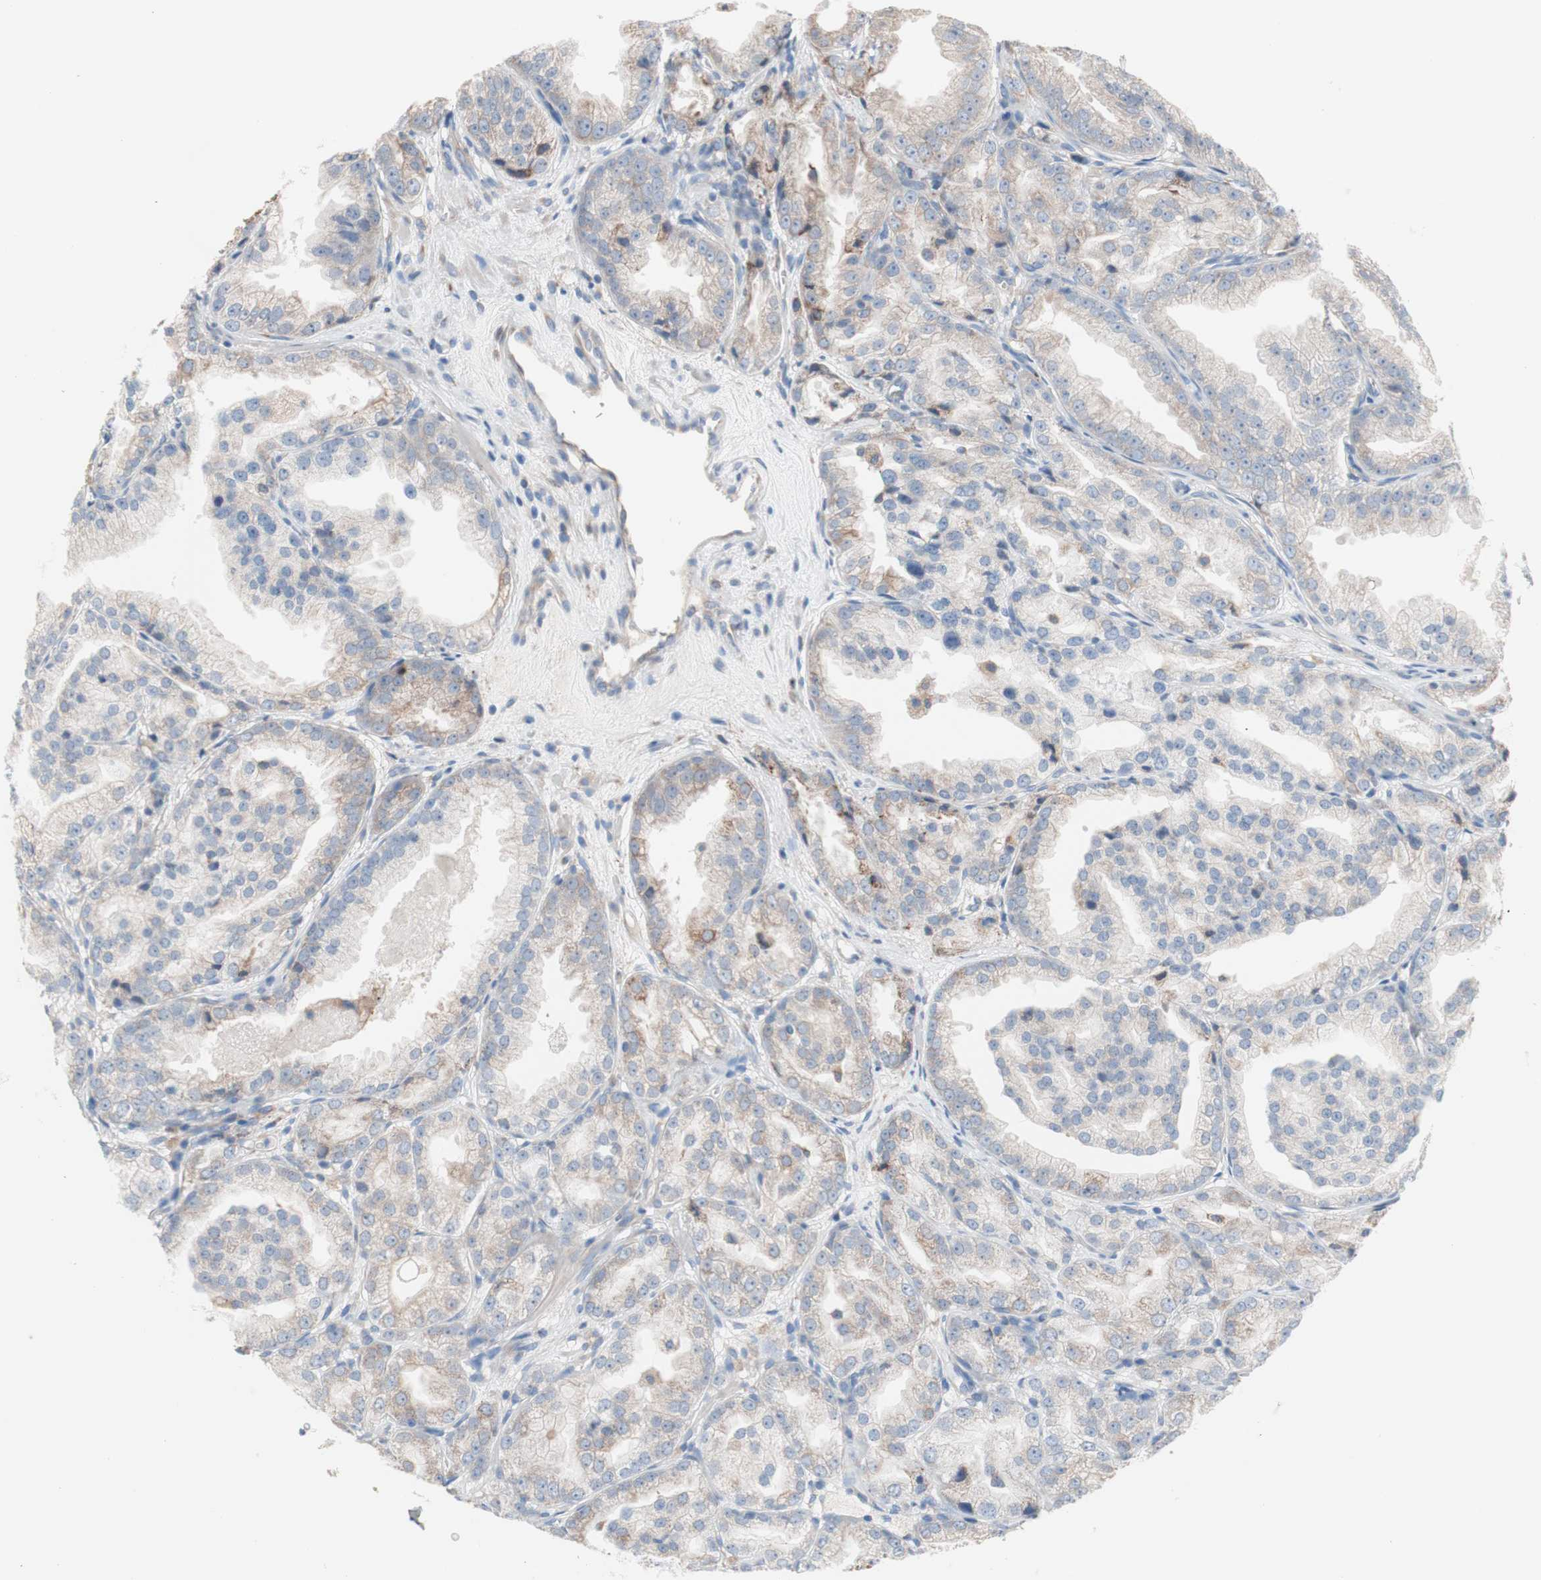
{"staining": {"intensity": "weak", "quantity": "<25%", "location": "cytoplasmic/membranous"}, "tissue": "prostate cancer", "cell_type": "Tumor cells", "image_type": "cancer", "snomed": [{"axis": "morphology", "description": "Adenocarcinoma, High grade"}, {"axis": "topography", "description": "Prostate"}], "caption": "This is an immunohistochemistry photomicrograph of human prostate cancer (high-grade adenocarcinoma). There is no expression in tumor cells.", "gene": "SLC27A4", "patient": {"sex": "male", "age": 61}}